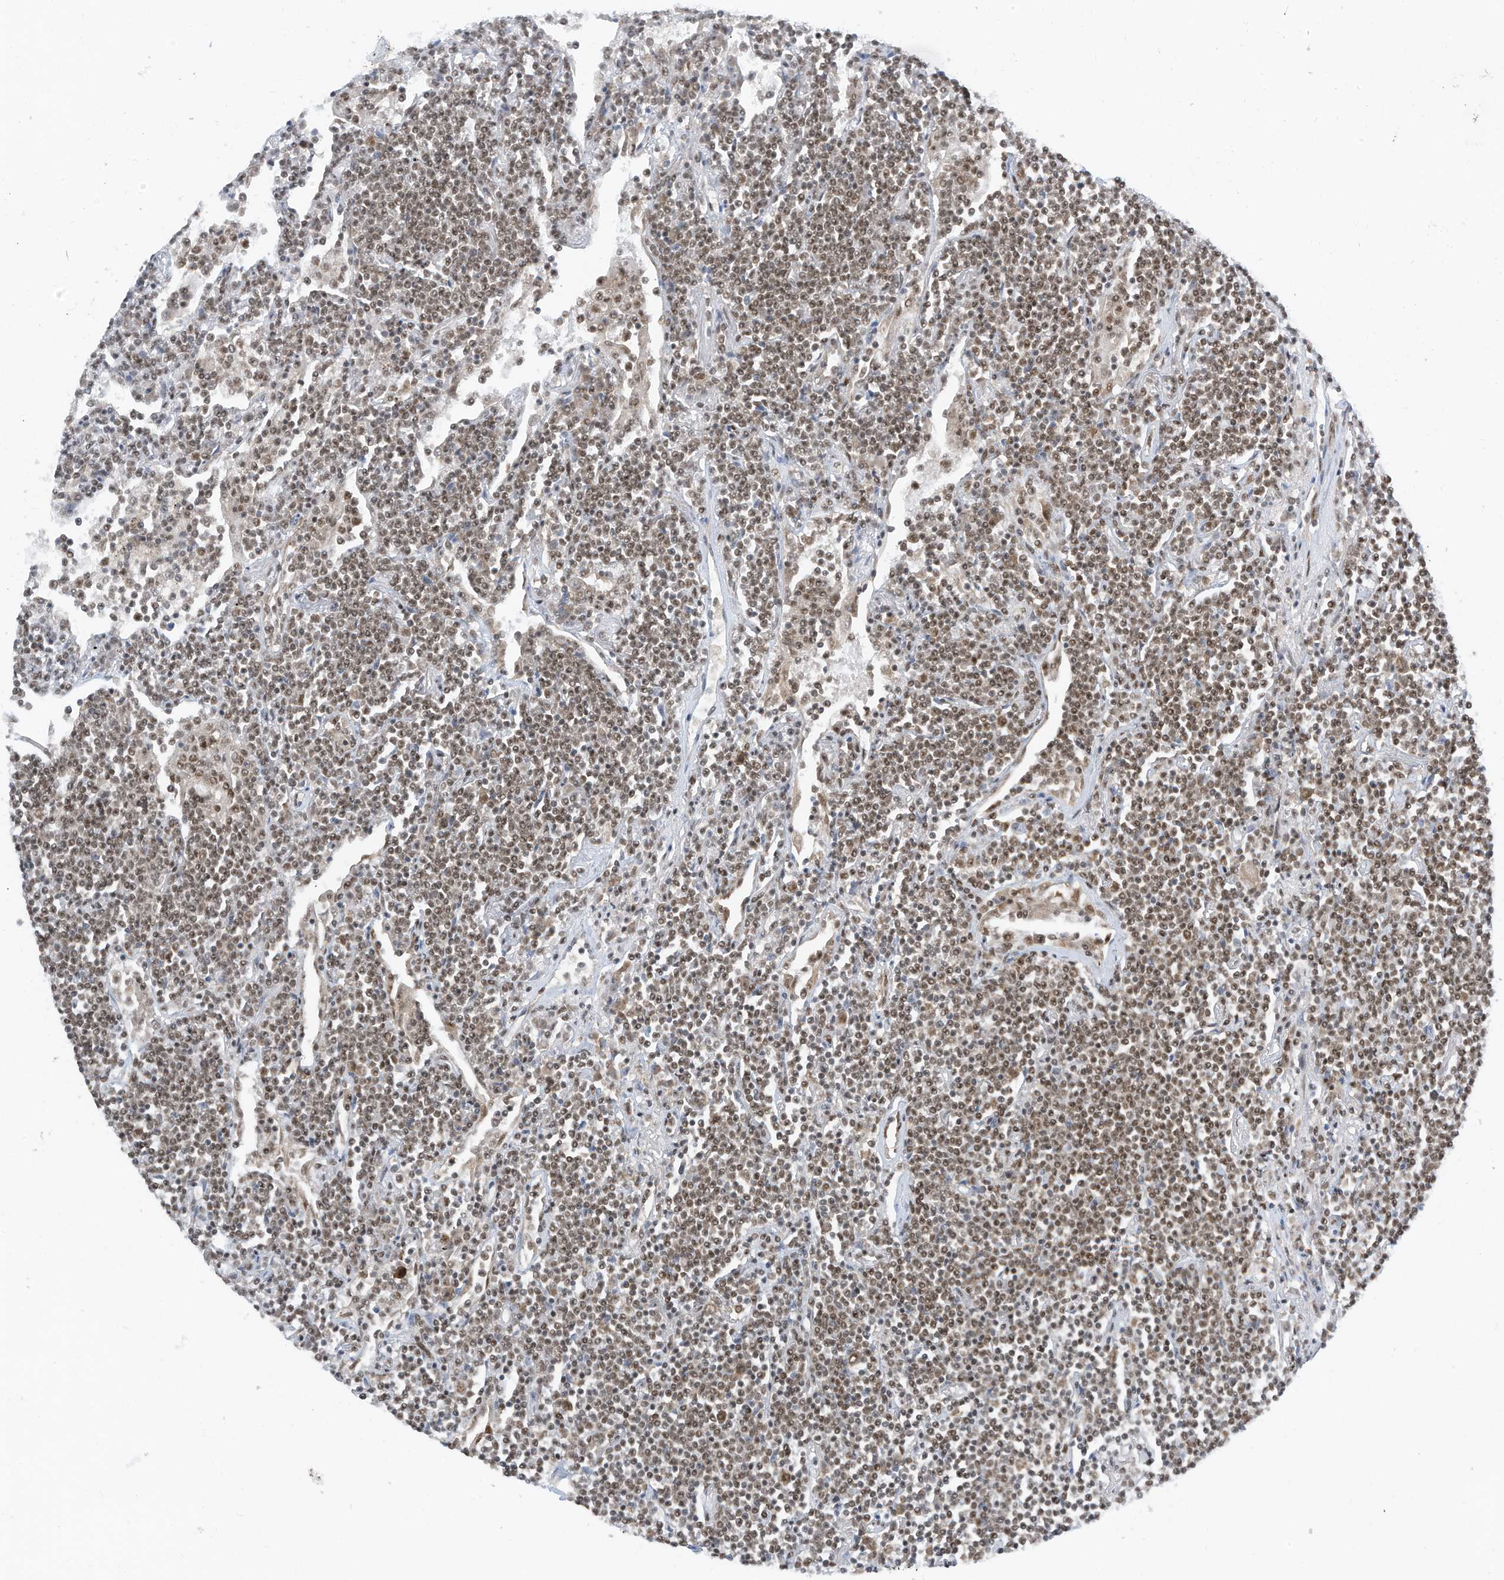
{"staining": {"intensity": "moderate", "quantity": ">75%", "location": "nuclear"}, "tissue": "lymphoma", "cell_type": "Tumor cells", "image_type": "cancer", "snomed": [{"axis": "morphology", "description": "Malignant lymphoma, non-Hodgkin's type, Low grade"}, {"axis": "topography", "description": "Lung"}], "caption": "Protein analysis of low-grade malignant lymphoma, non-Hodgkin's type tissue reveals moderate nuclear positivity in approximately >75% of tumor cells. The protein is shown in brown color, while the nuclei are stained blue.", "gene": "AURKAIP1", "patient": {"sex": "female", "age": 71}}